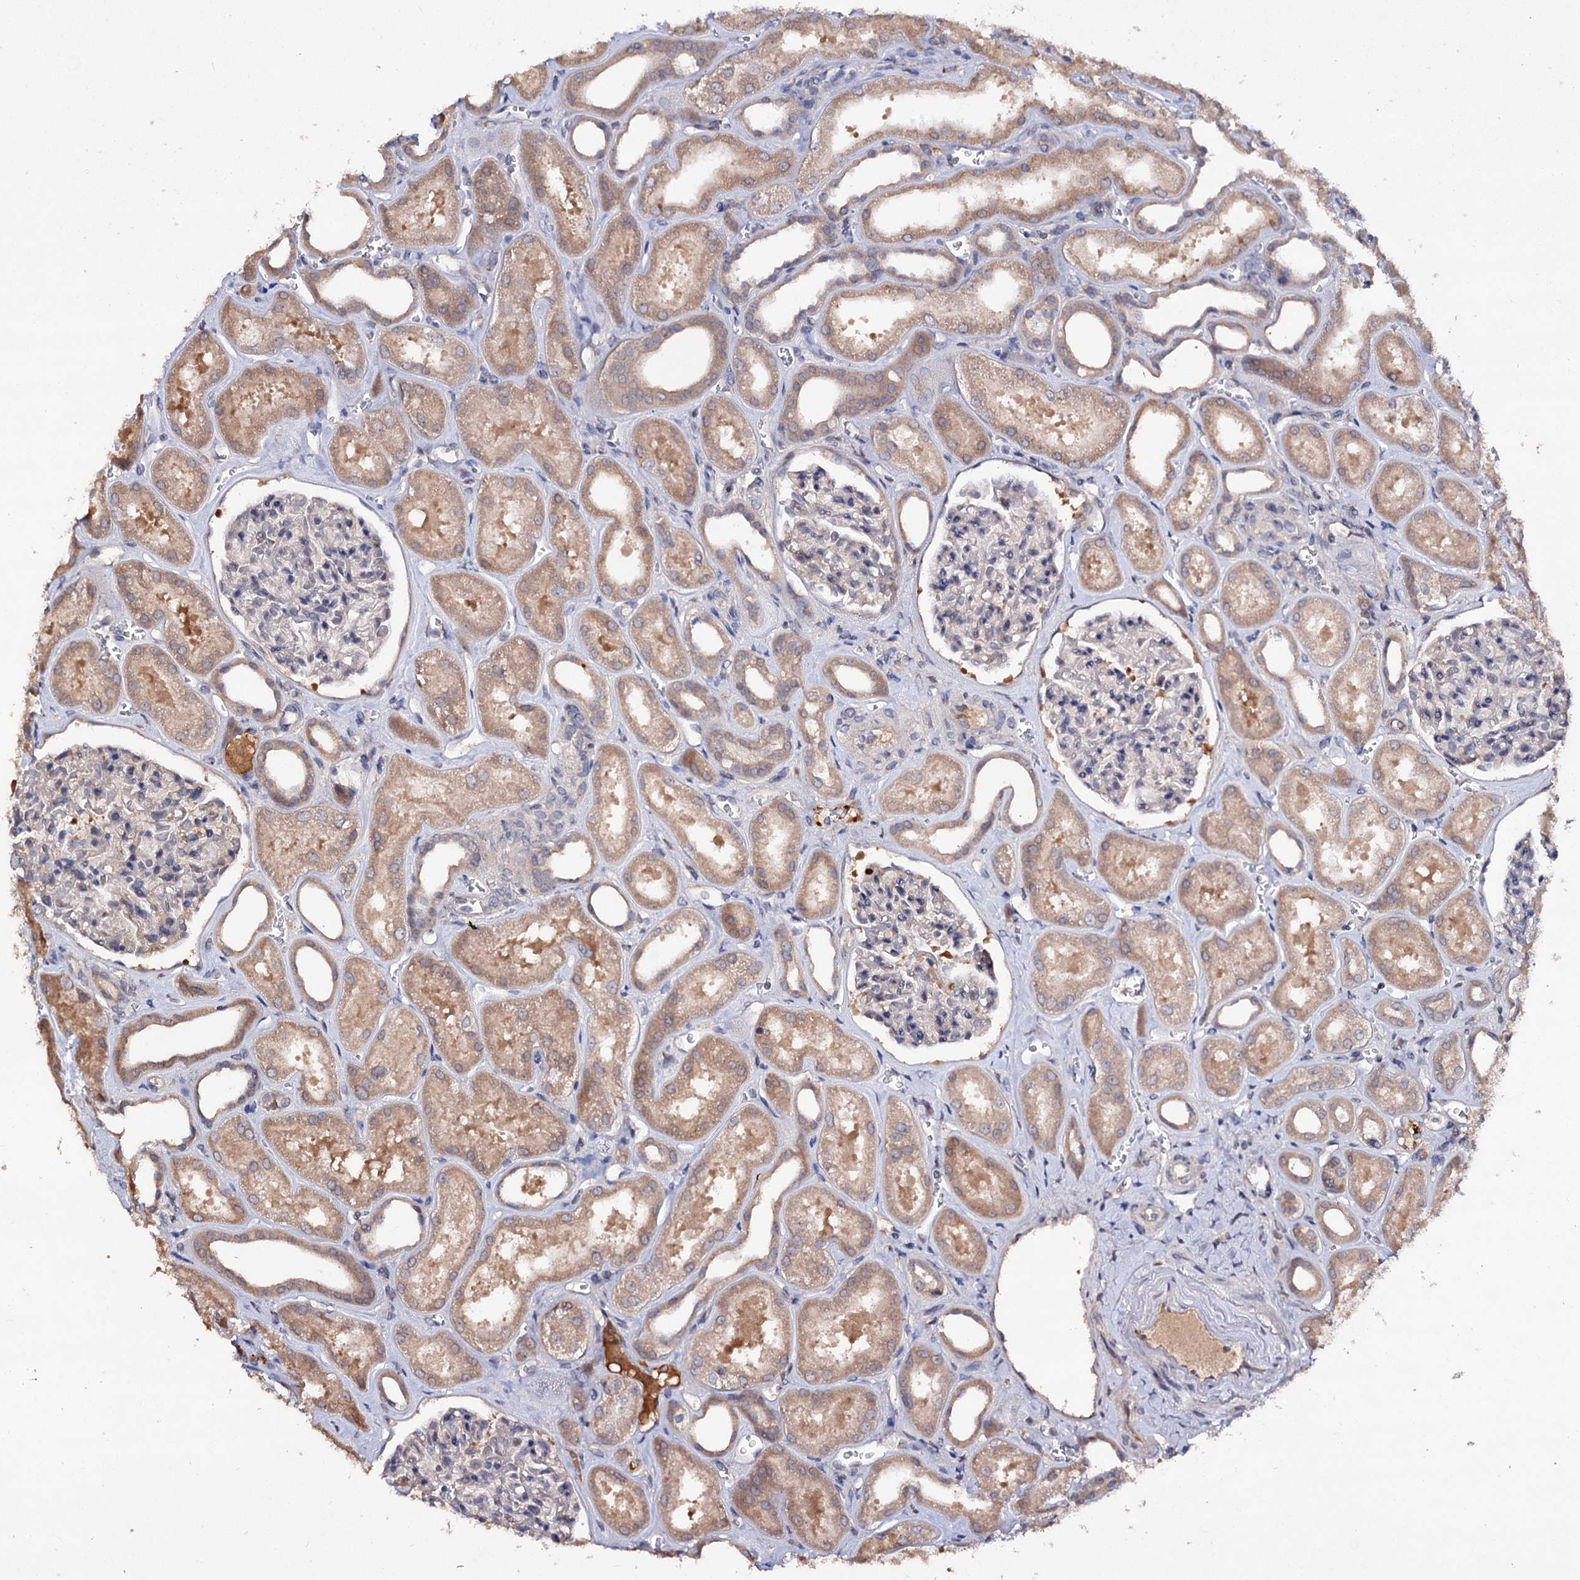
{"staining": {"intensity": "negative", "quantity": "none", "location": "none"}, "tissue": "kidney", "cell_type": "Cells in glomeruli", "image_type": "normal", "snomed": [{"axis": "morphology", "description": "Normal tissue, NOS"}, {"axis": "morphology", "description": "Adenocarcinoma, NOS"}, {"axis": "topography", "description": "Kidney"}], "caption": "High magnification brightfield microscopy of normal kidney stained with DAB (3,3'-diaminobenzidine) (brown) and counterstained with hematoxylin (blue): cells in glomeruli show no significant expression.", "gene": "NUDCD2", "patient": {"sex": "female", "age": 68}}